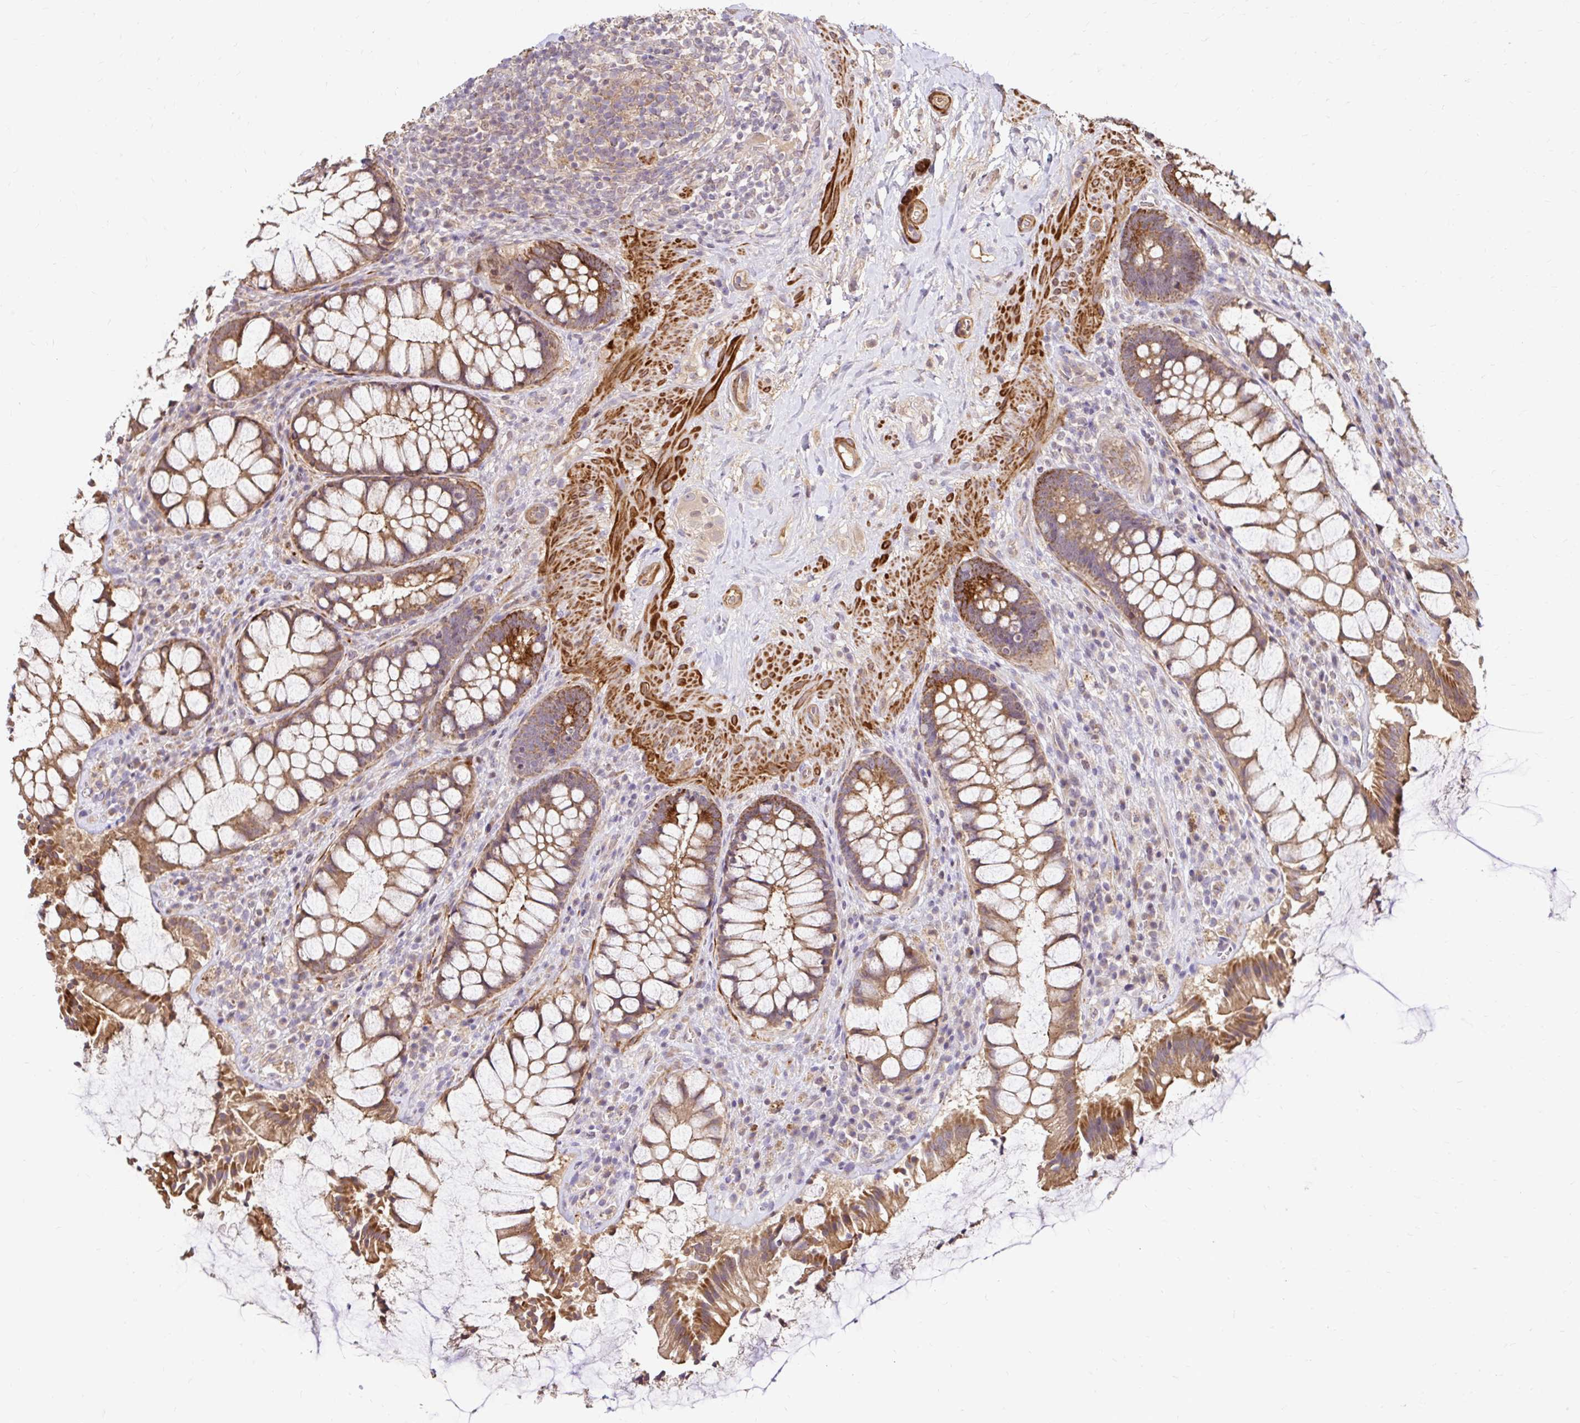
{"staining": {"intensity": "moderate", "quantity": ">75%", "location": "cytoplasmic/membranous"}, "tissue": "rectum", "cell_type": "Glandular cells", "image_type": "normal", "snomed": [{"axis": "morphology", "description": "Normal tissue, NOS"}, {"axis": "topography", "description": "Rectum"}], "caption": "Rectum stained with DAB (3,3'-diaminobenzidine) immunohistochemistry shows medium levels of moderate cytoplasmic/membranous expression in approximately >75% of glandular cells. (brown staining indicates protein expression, while blue staining denotes nuclei).", "gene": "ARHGEF37", "patient": {"sex": "female", "age": 58}}